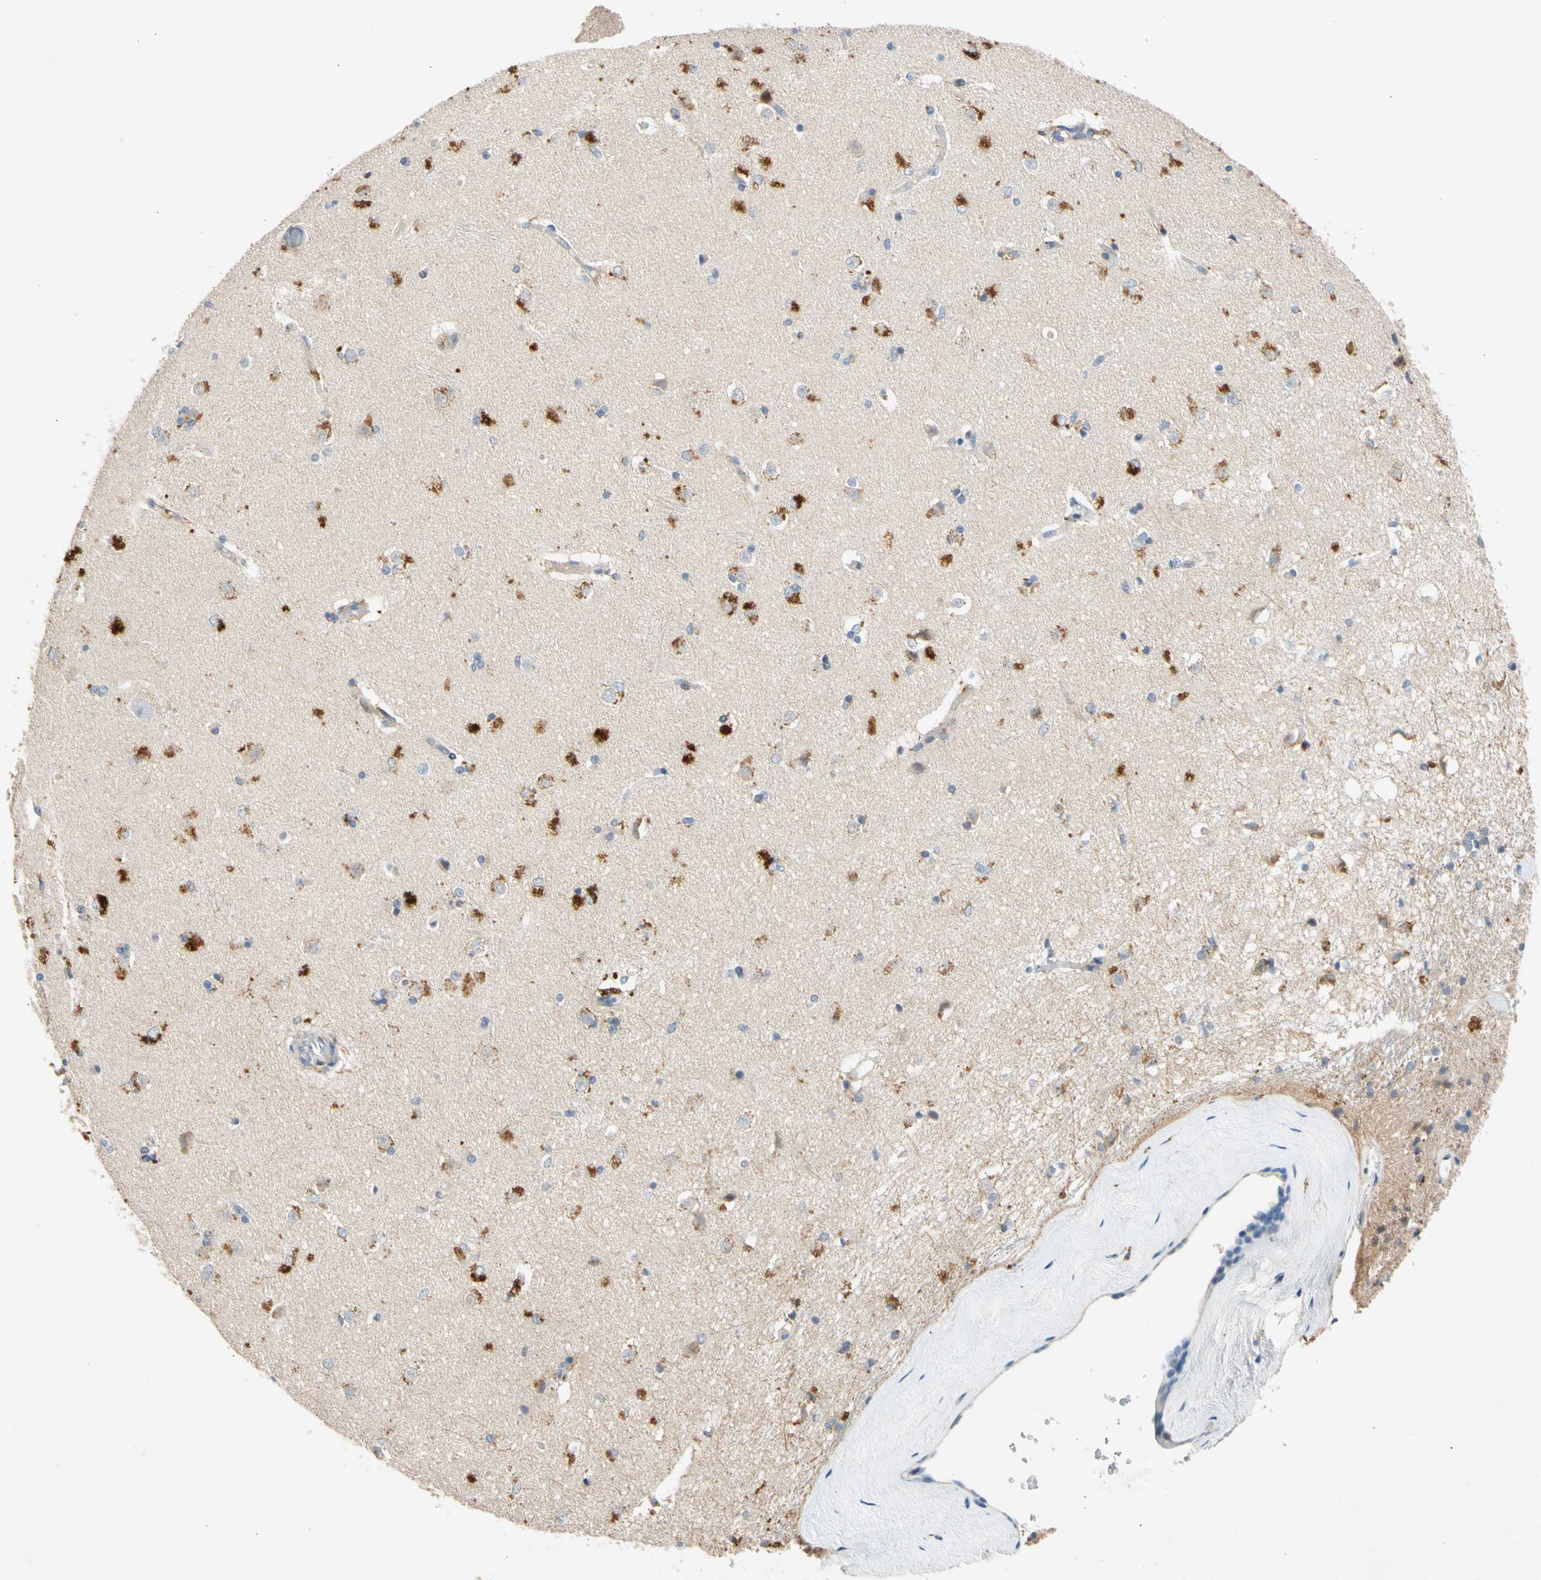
{"staining": {"intensity": "strong", "quantity": "25%-75%", "location": "cytoplasmic/membranous"}, "tissue": "caudate", "cell_type": "Glial cells", "image_type": "normal", "snomed": [{"axis": "morphology", "description": "Normal tissue, NOS"}, {"axis": "topography", "description": "Lateral ventricle wall"}], "caption": "The micrograph shows staining of benign caudate, revealing strong cytoplasmic/membranous protein staining (brown color) within glial cells.", "gene": "GASK1B", "patient": {"sex": "female", "age": 19}}